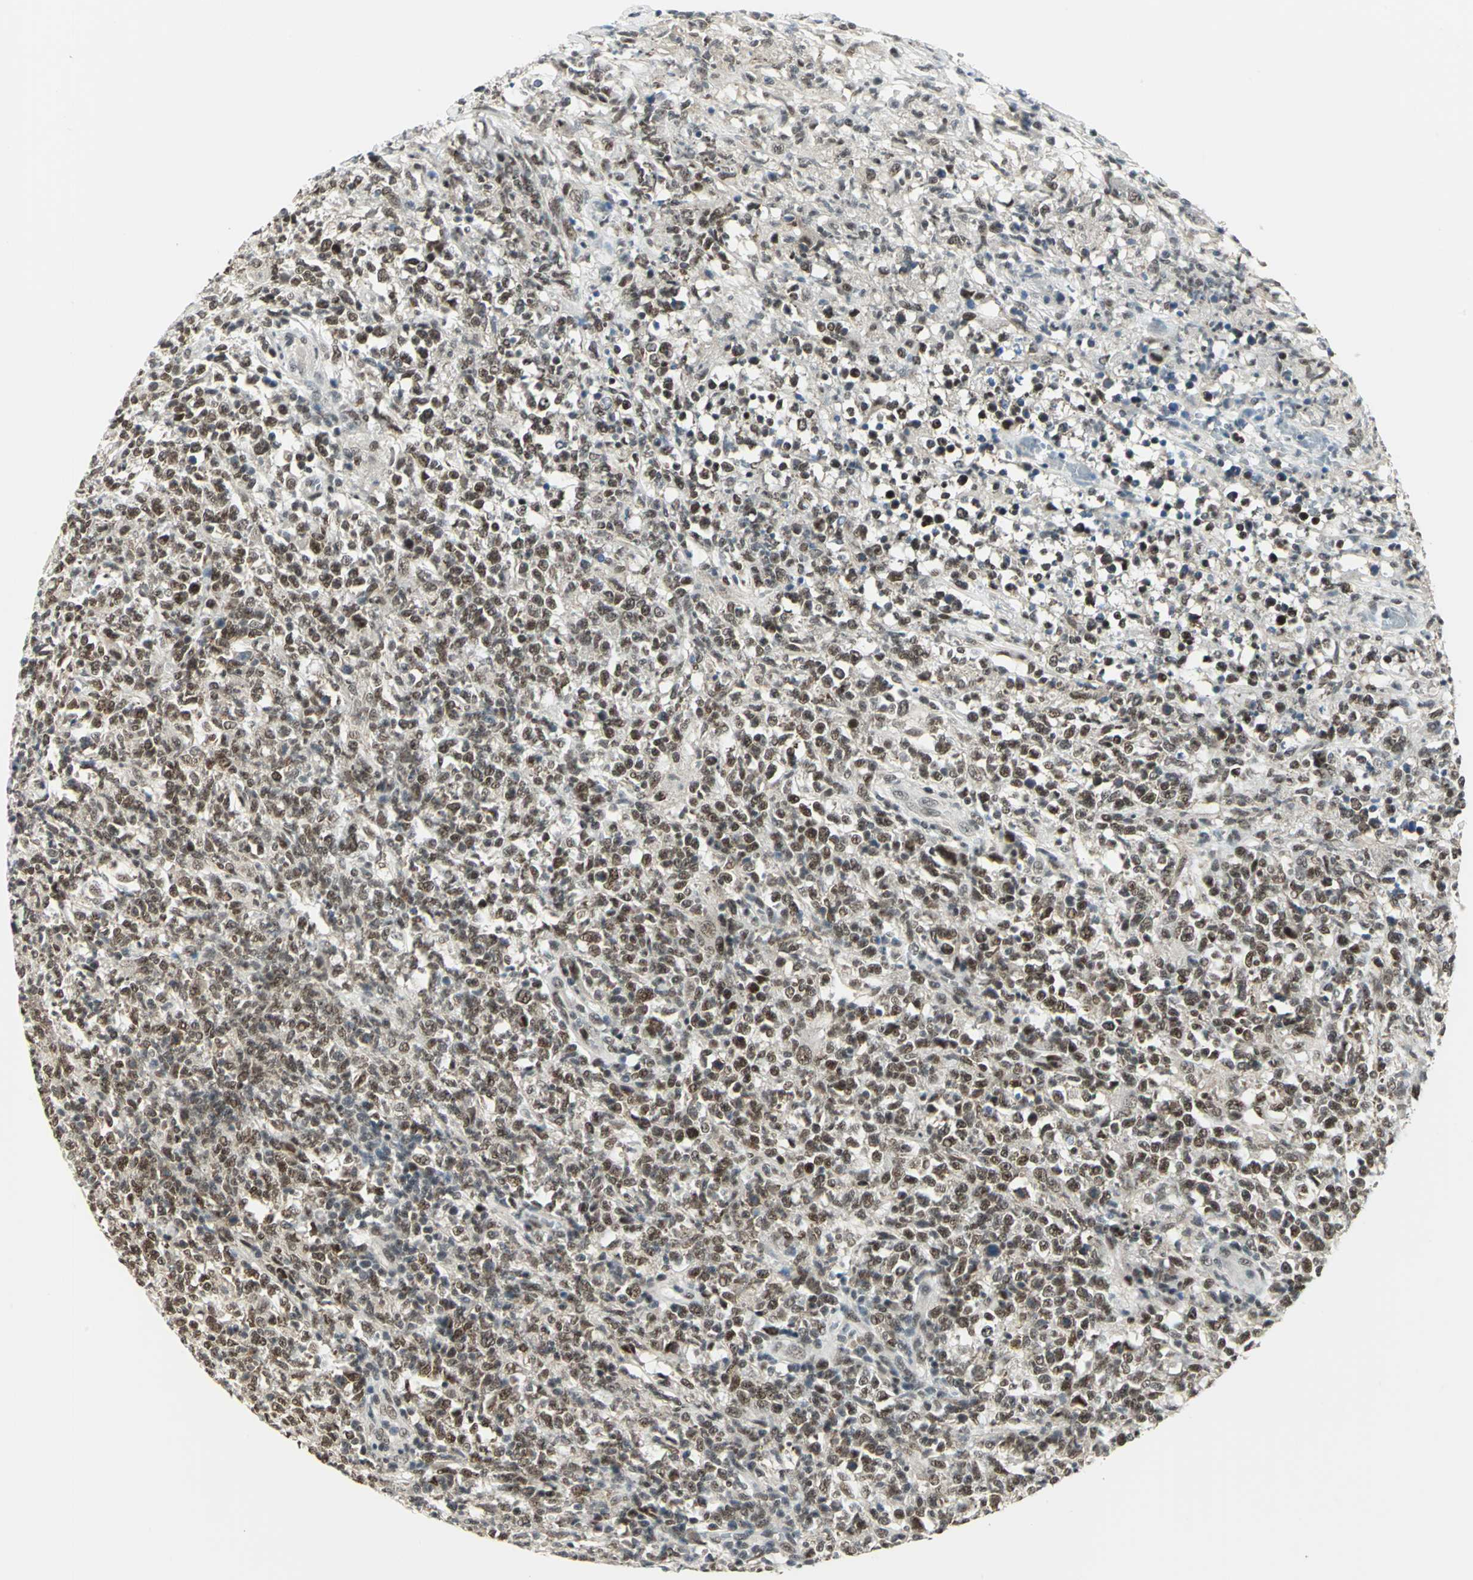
{"staining": {"intensity": "moderate", "quantity": ">75%", "location": "nuclear"}, "tissue": "lymphoma", "cell_type": "Tumor cells", "image_type": "cancer", "snomed": [{"axis": "morphology", "description": "Malignant lymphoma, non-Hodgkin's type, High grade"}, {"axis": "topography", "description": "Lymph node"}], "caption": "Tumor cells display medium levels of moderate nuclear positivity in about >75% of cells in human lymphoma.", "gene": "MTA1", "patient": {"sex": "female", "age": 84}}